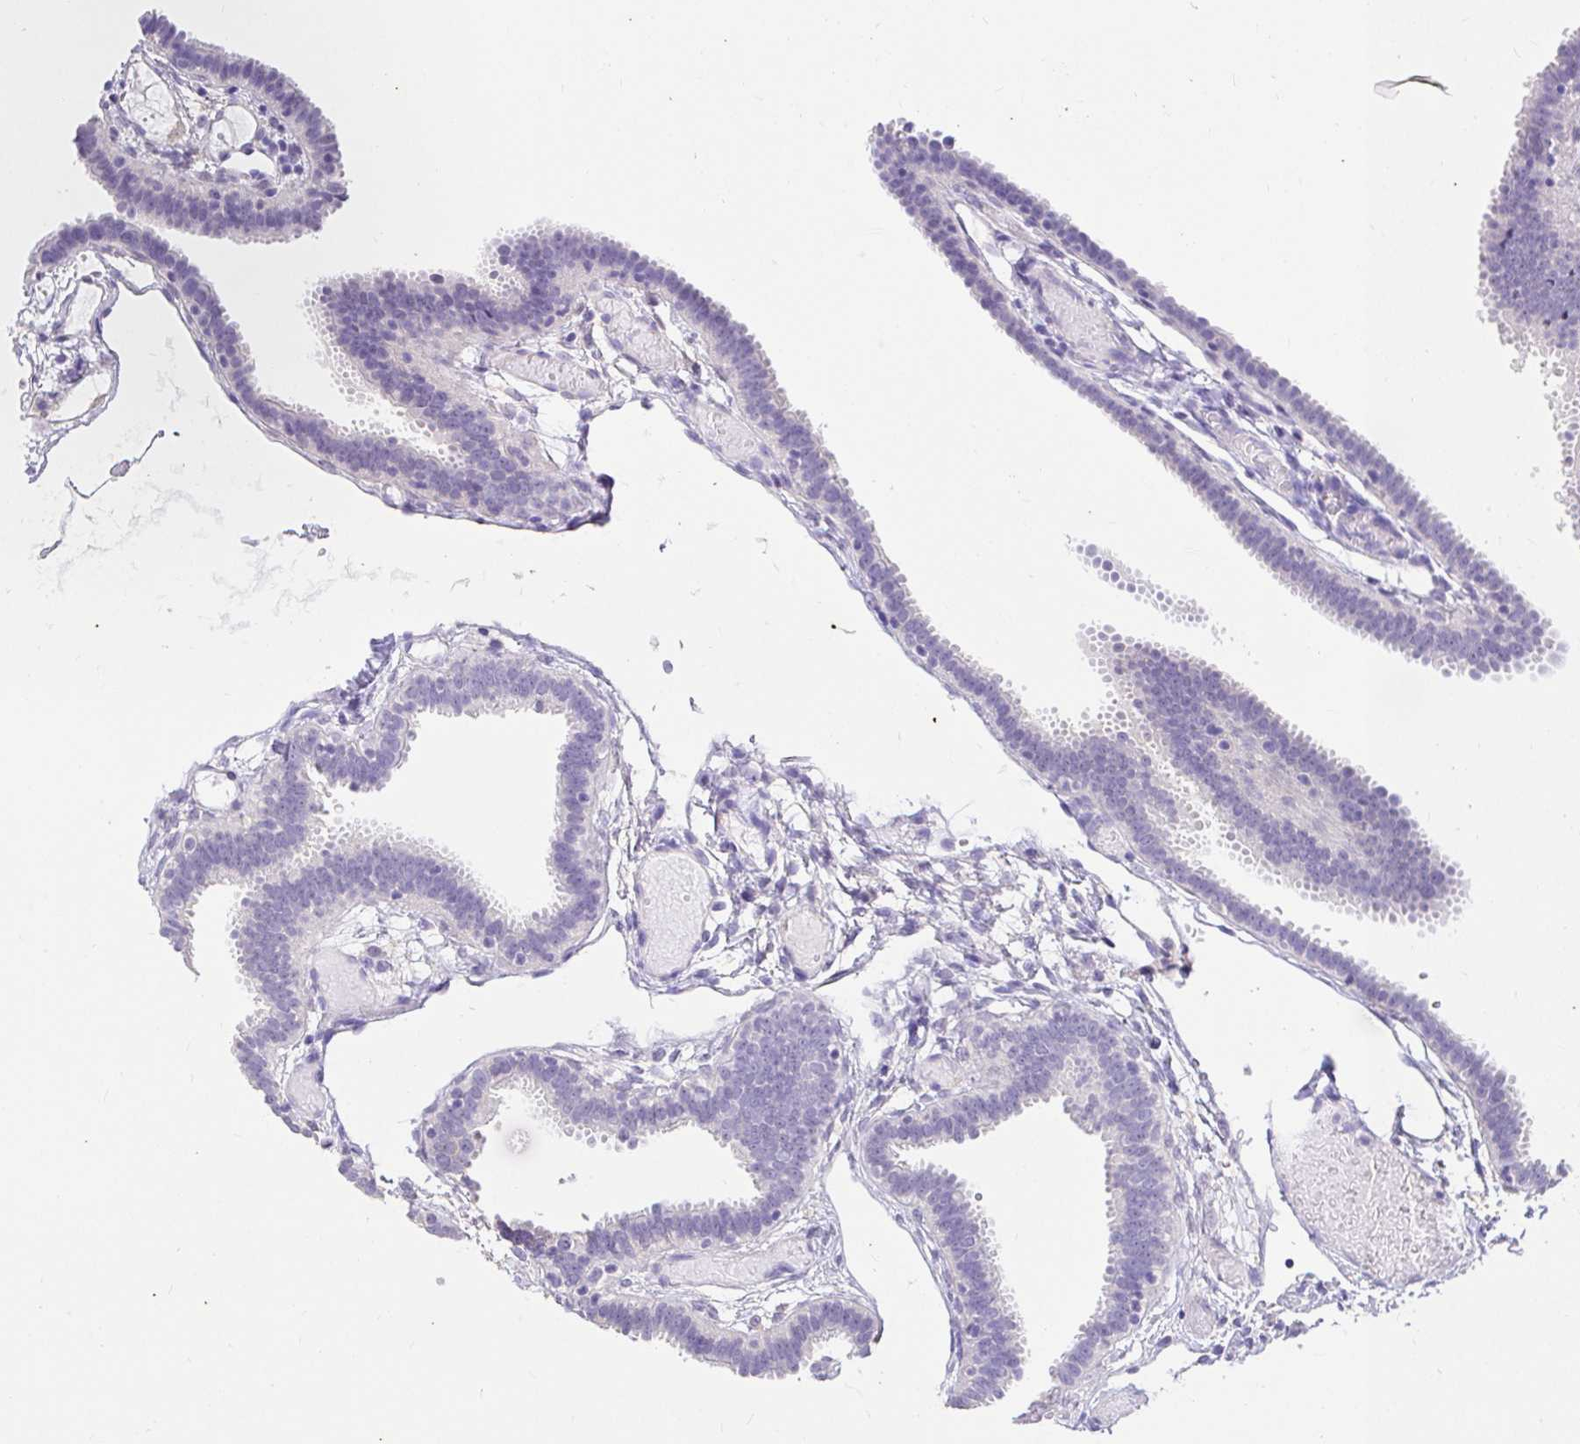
{"staining": {"intensity": "weak", "quantity": "<25%", "location": "cytoplasmic/membranous"}, "tissue": "fallopian tube", "cell_type": "Glandular cells", "image_type": "normal", "snomed": [{"axis": "morphology", "description": "Normal tissue, NOS"}, {"axis": "topography", "description": "Fallopian tube"}], "caption": "Human fallopian tube stained for a protein using immunohistochemistry (IHC) reveals no expression in glandular cells.", "gene": "CDO1", "patient": {"sex": "female", "age": 37}}